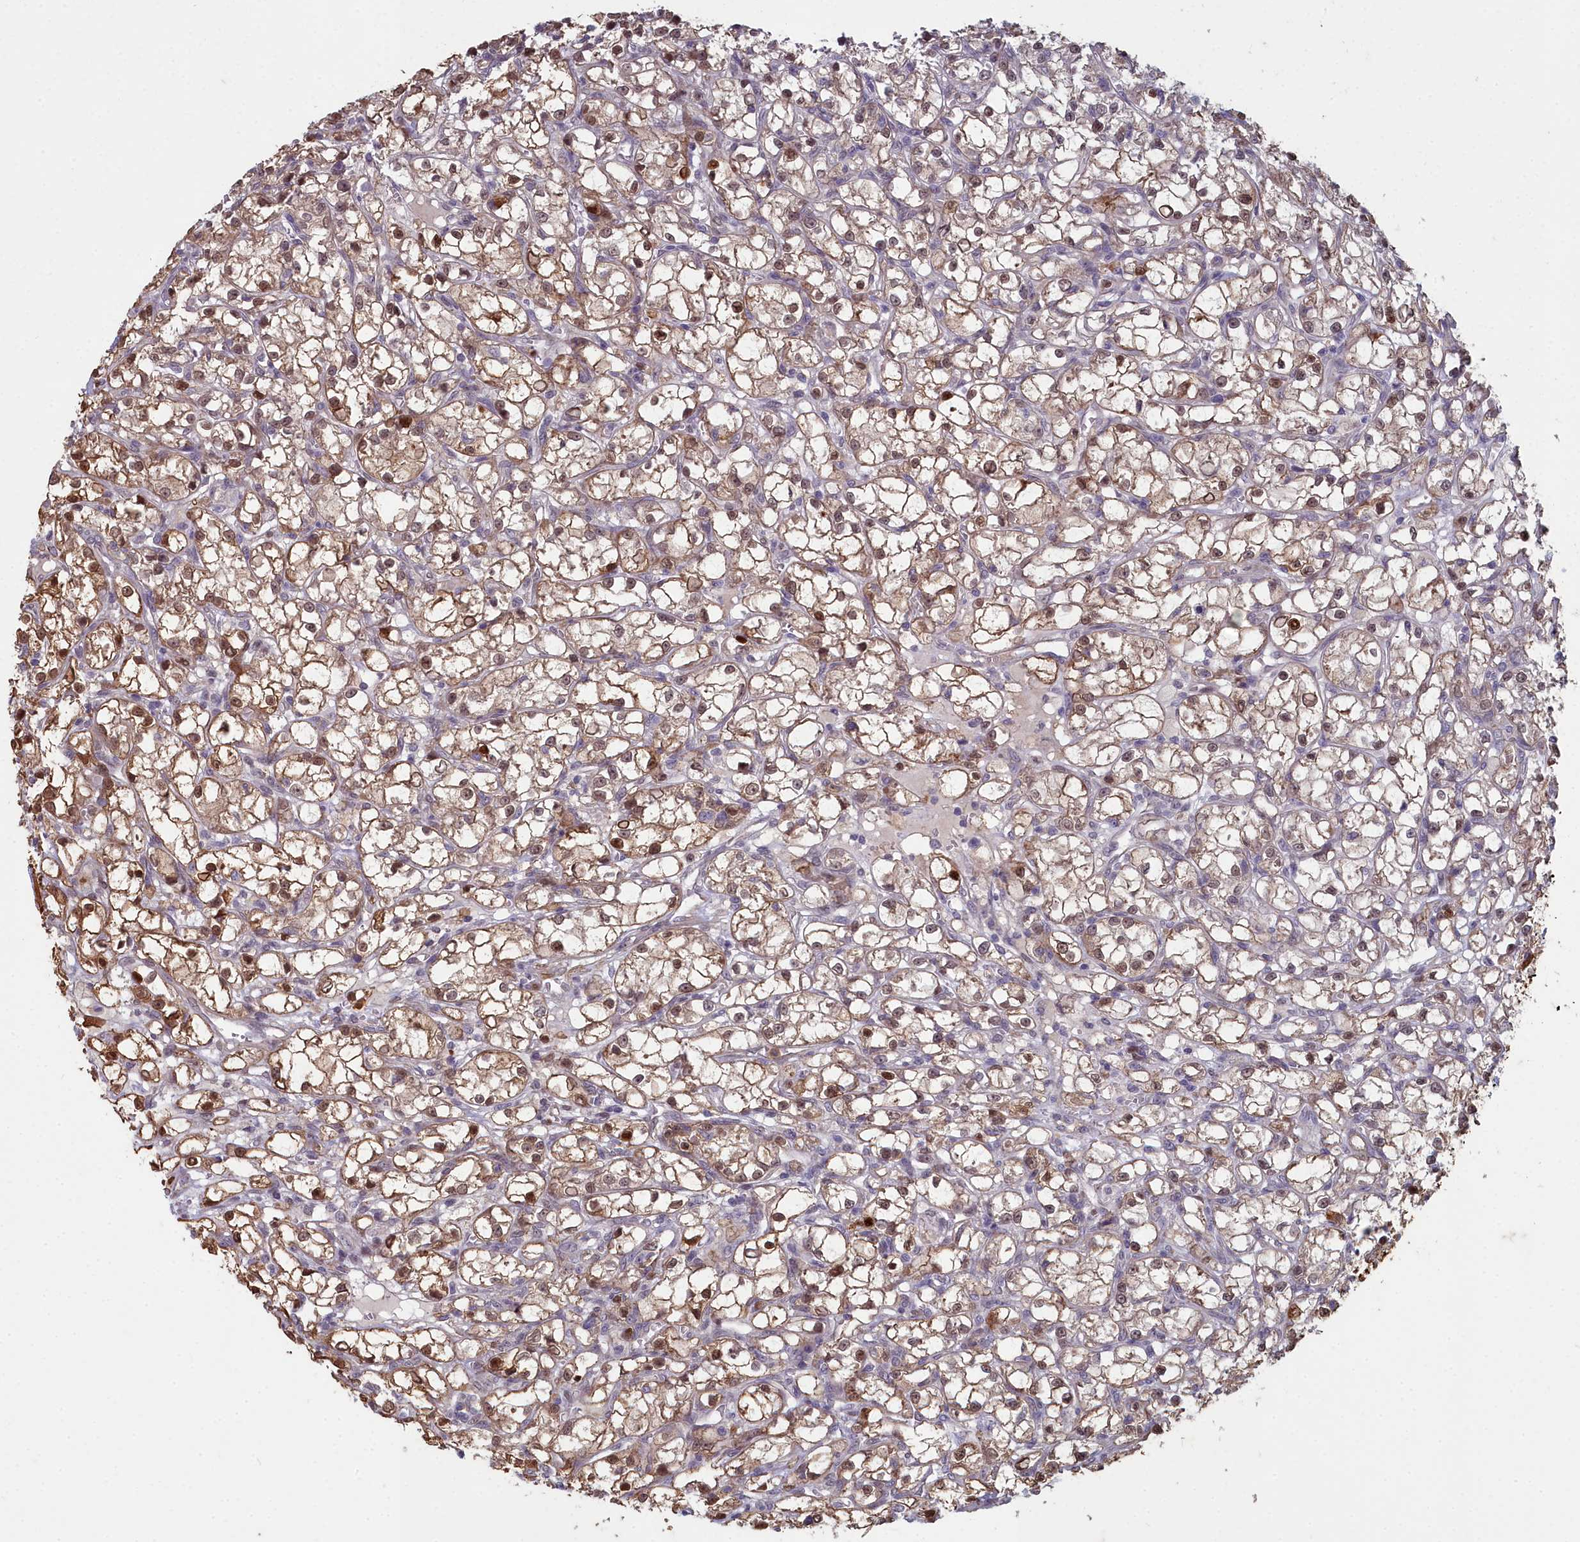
{"staining": {"intensity": "moderate", "quantity": ">75%", "location": "cytoplasmic/membranous,nuclear"}, "tissue": "renal cancer", "cell_type": "Tumor cells", "image_type": "cancer", "snomed": [{"axis": "morphology", "description": "Adenocarcinoma, NOS"}, {"axis": "topography", "description": "Kidney"}], "caption": "Moderate cytoplasmic/membranous and nuclear staining for a protein is identified in approximately >75% of tumor cells of adenocarcinoma (renal) using IHC.", "gene": "ZNF626", "patient": {"sex": "female", "age": 59}}